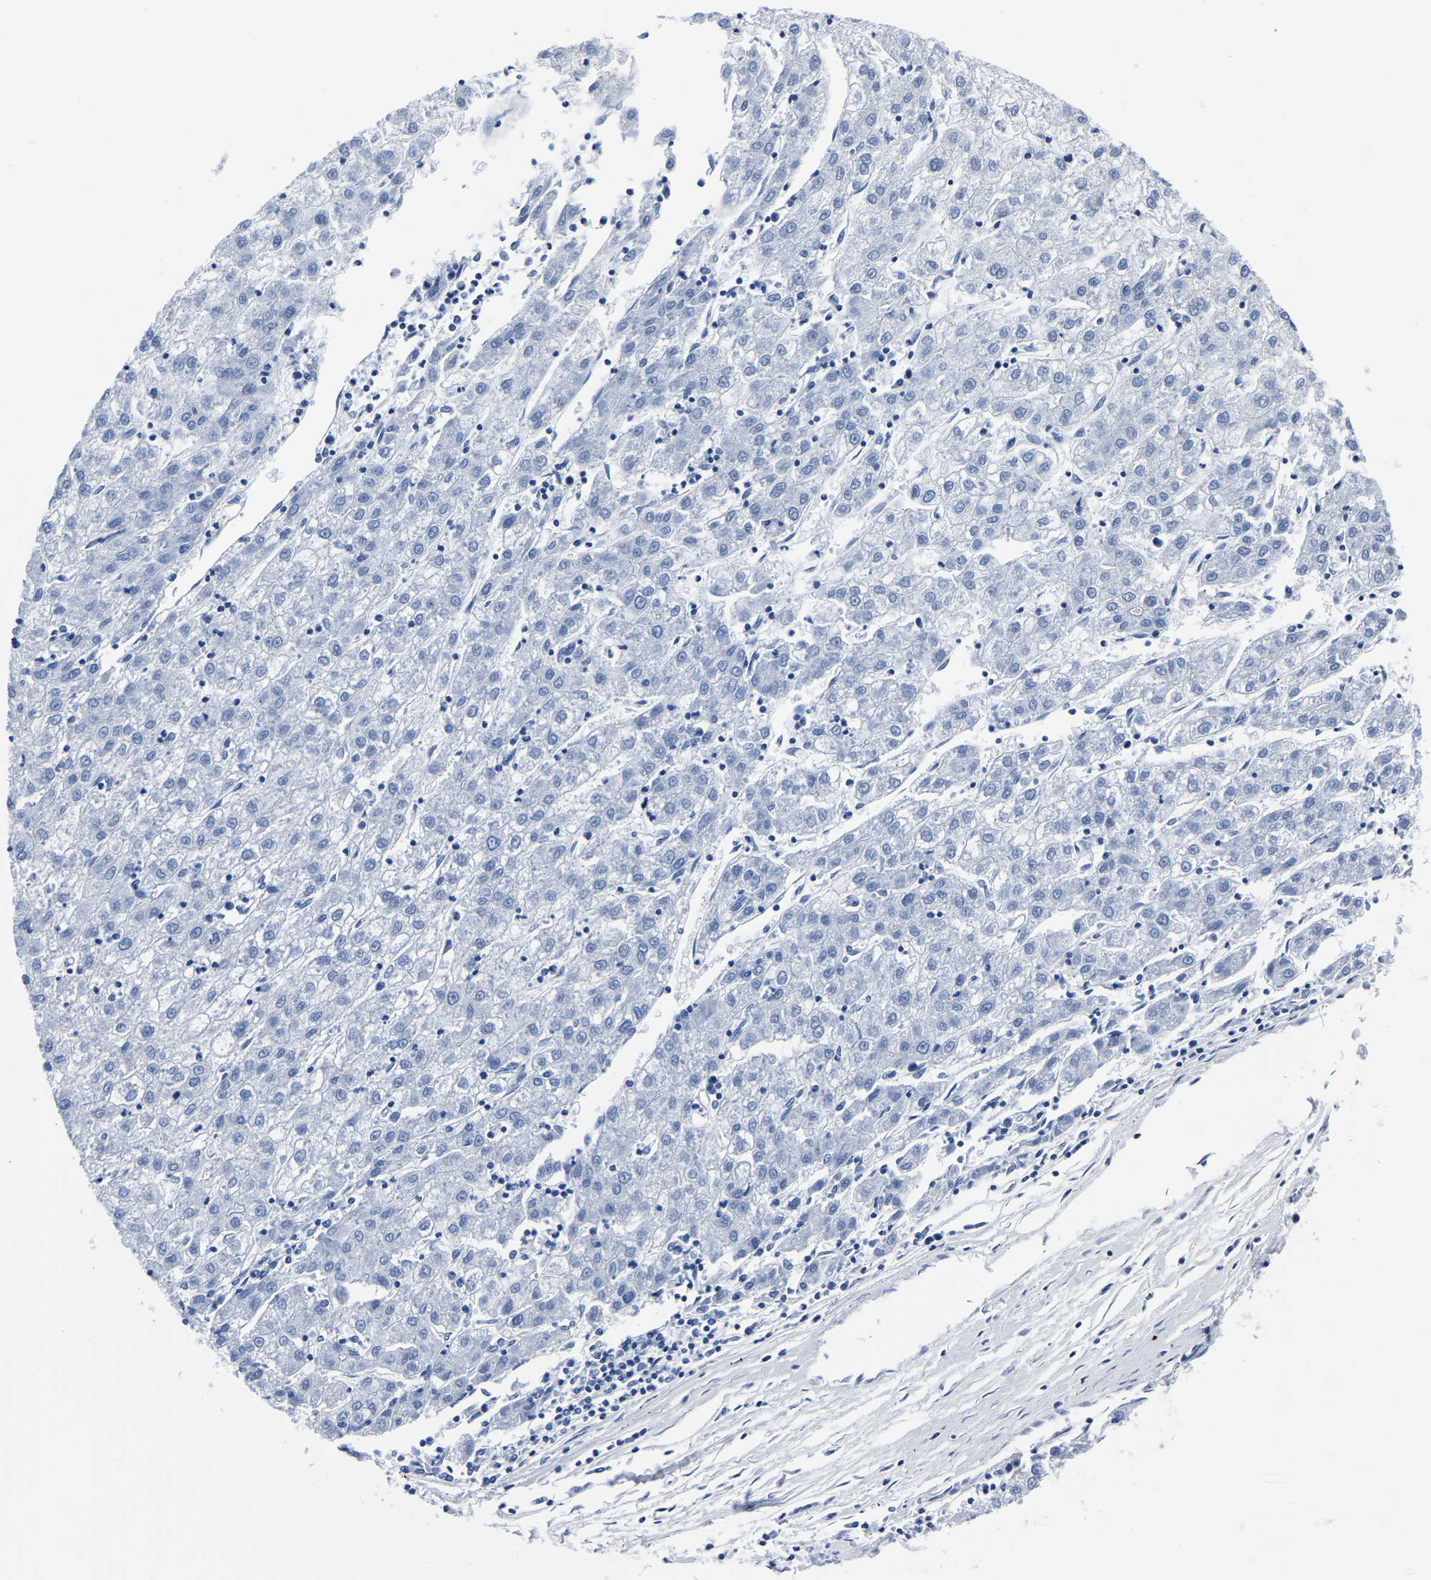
{"staining": {"intensity": "negative", "quantity": "none", "location": "none"}, "tissue": "liver cancer", "cell_type": "Tumor cells", "image_type": "cancer", "snomed": [{"axis": "morphology", "description": "Carcinoma, Hepatocellular, NOS"}, {"axis": "topography", "description": "Liver"}], "caption": "Immunohistochemistry of hepatocellular carcinoma (liver) reveals no positivity in tumor cells.", "gene": "IMPG2", "patient": {"sex": "male", "age": 72}}